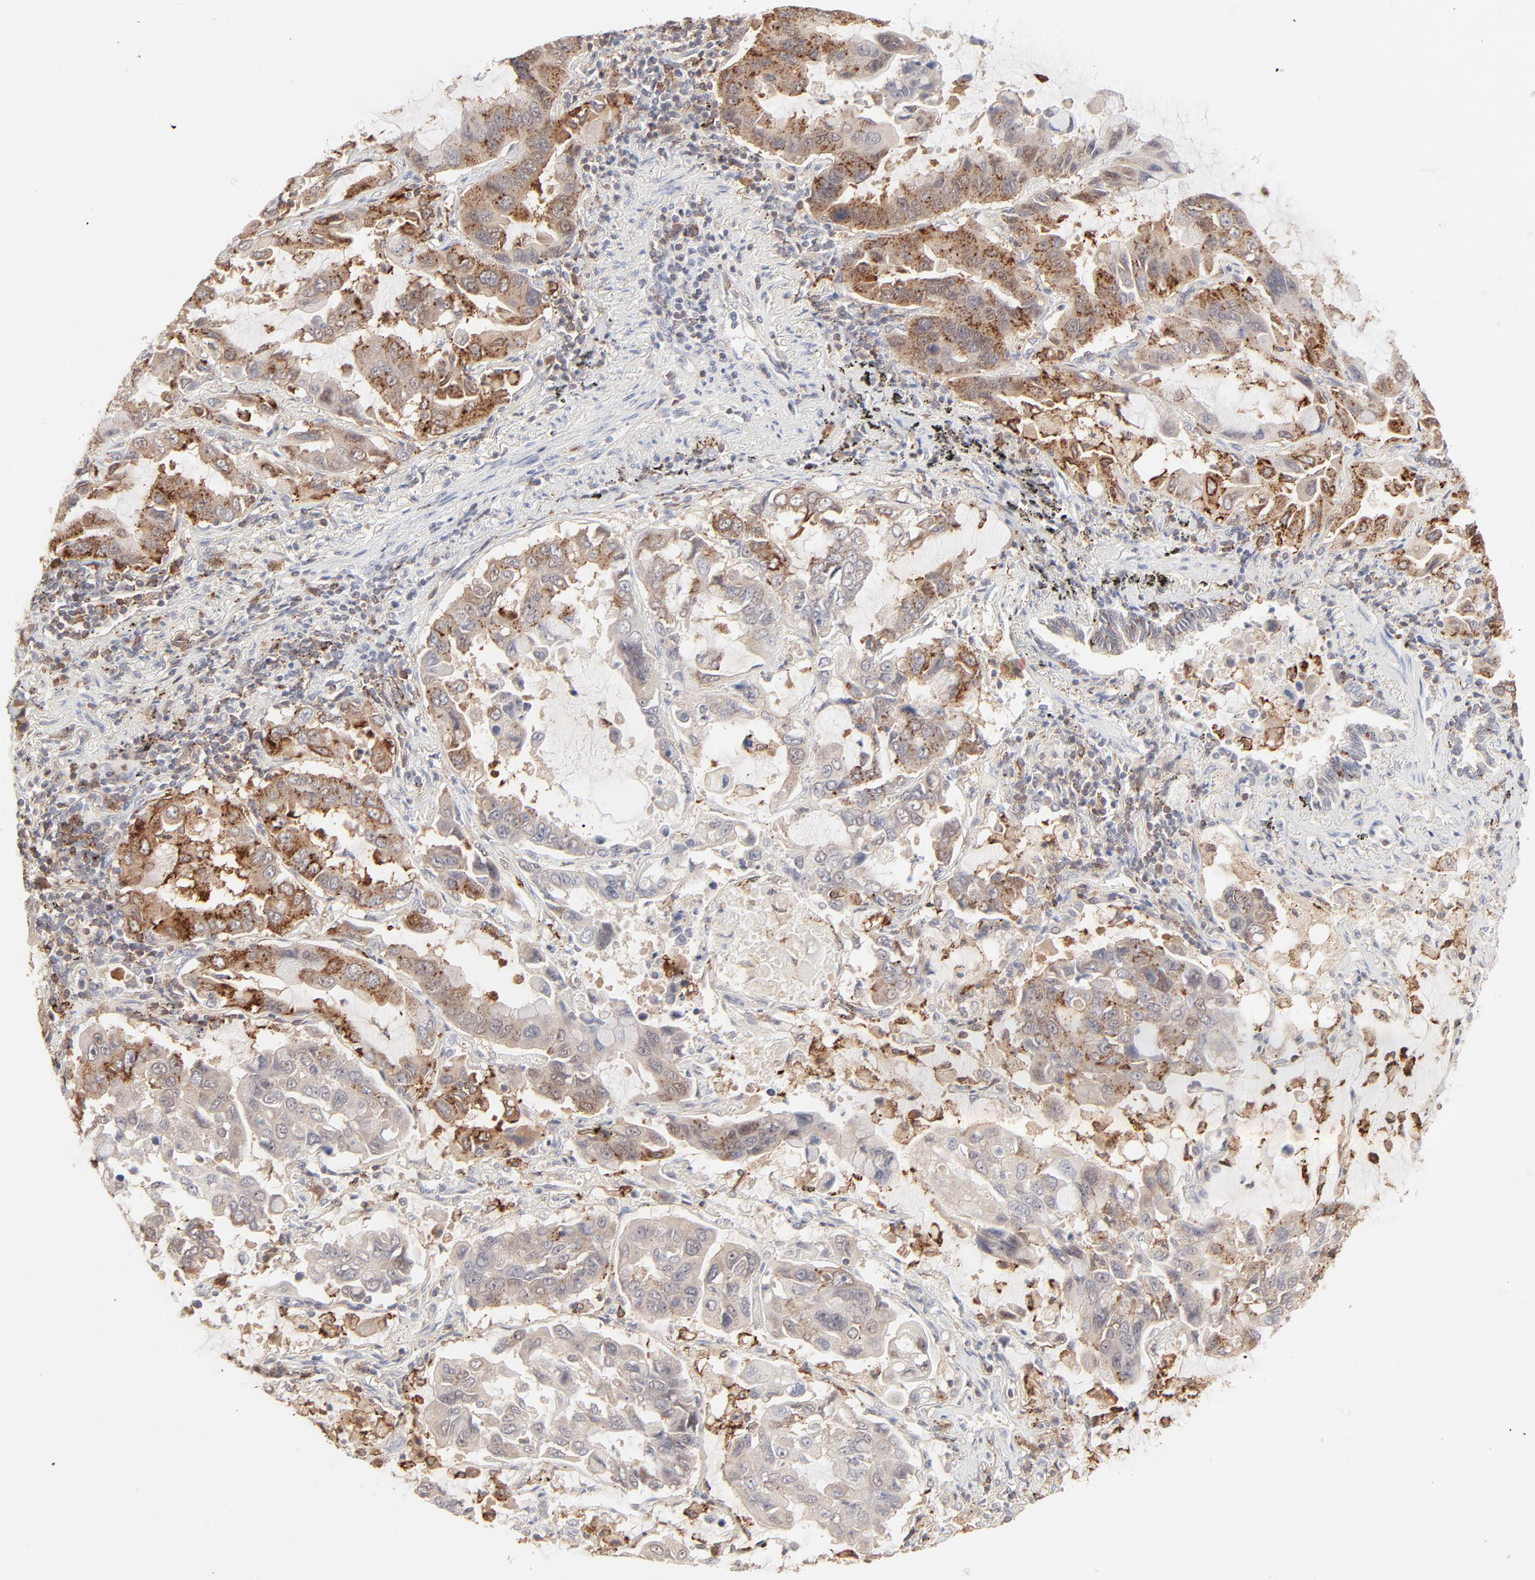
{"staining": {"intensity": "moderate", "quantity": "<25%", "location": "cytoplasmic/membranous"}, "tissue": "lung cancer", "cell_type": "Tumor cells", "image_type": "cancer", "snomed": [{"axis": "morphology", "description": "Adenocarcinoma, NOS"}, {"axis": "topography", "description": "Lung"}], "caption": "Immunohistochemistry (DAB (3,3'-diaminobenzidine)) staining of human lung cancer (adenocarcinoma) reveals moderate cytoplasmic/membranous protein positivity in approximately <25% of tumor cells.", "gene": "CDK6", "patient": {"sex": "male", "age": 64}}